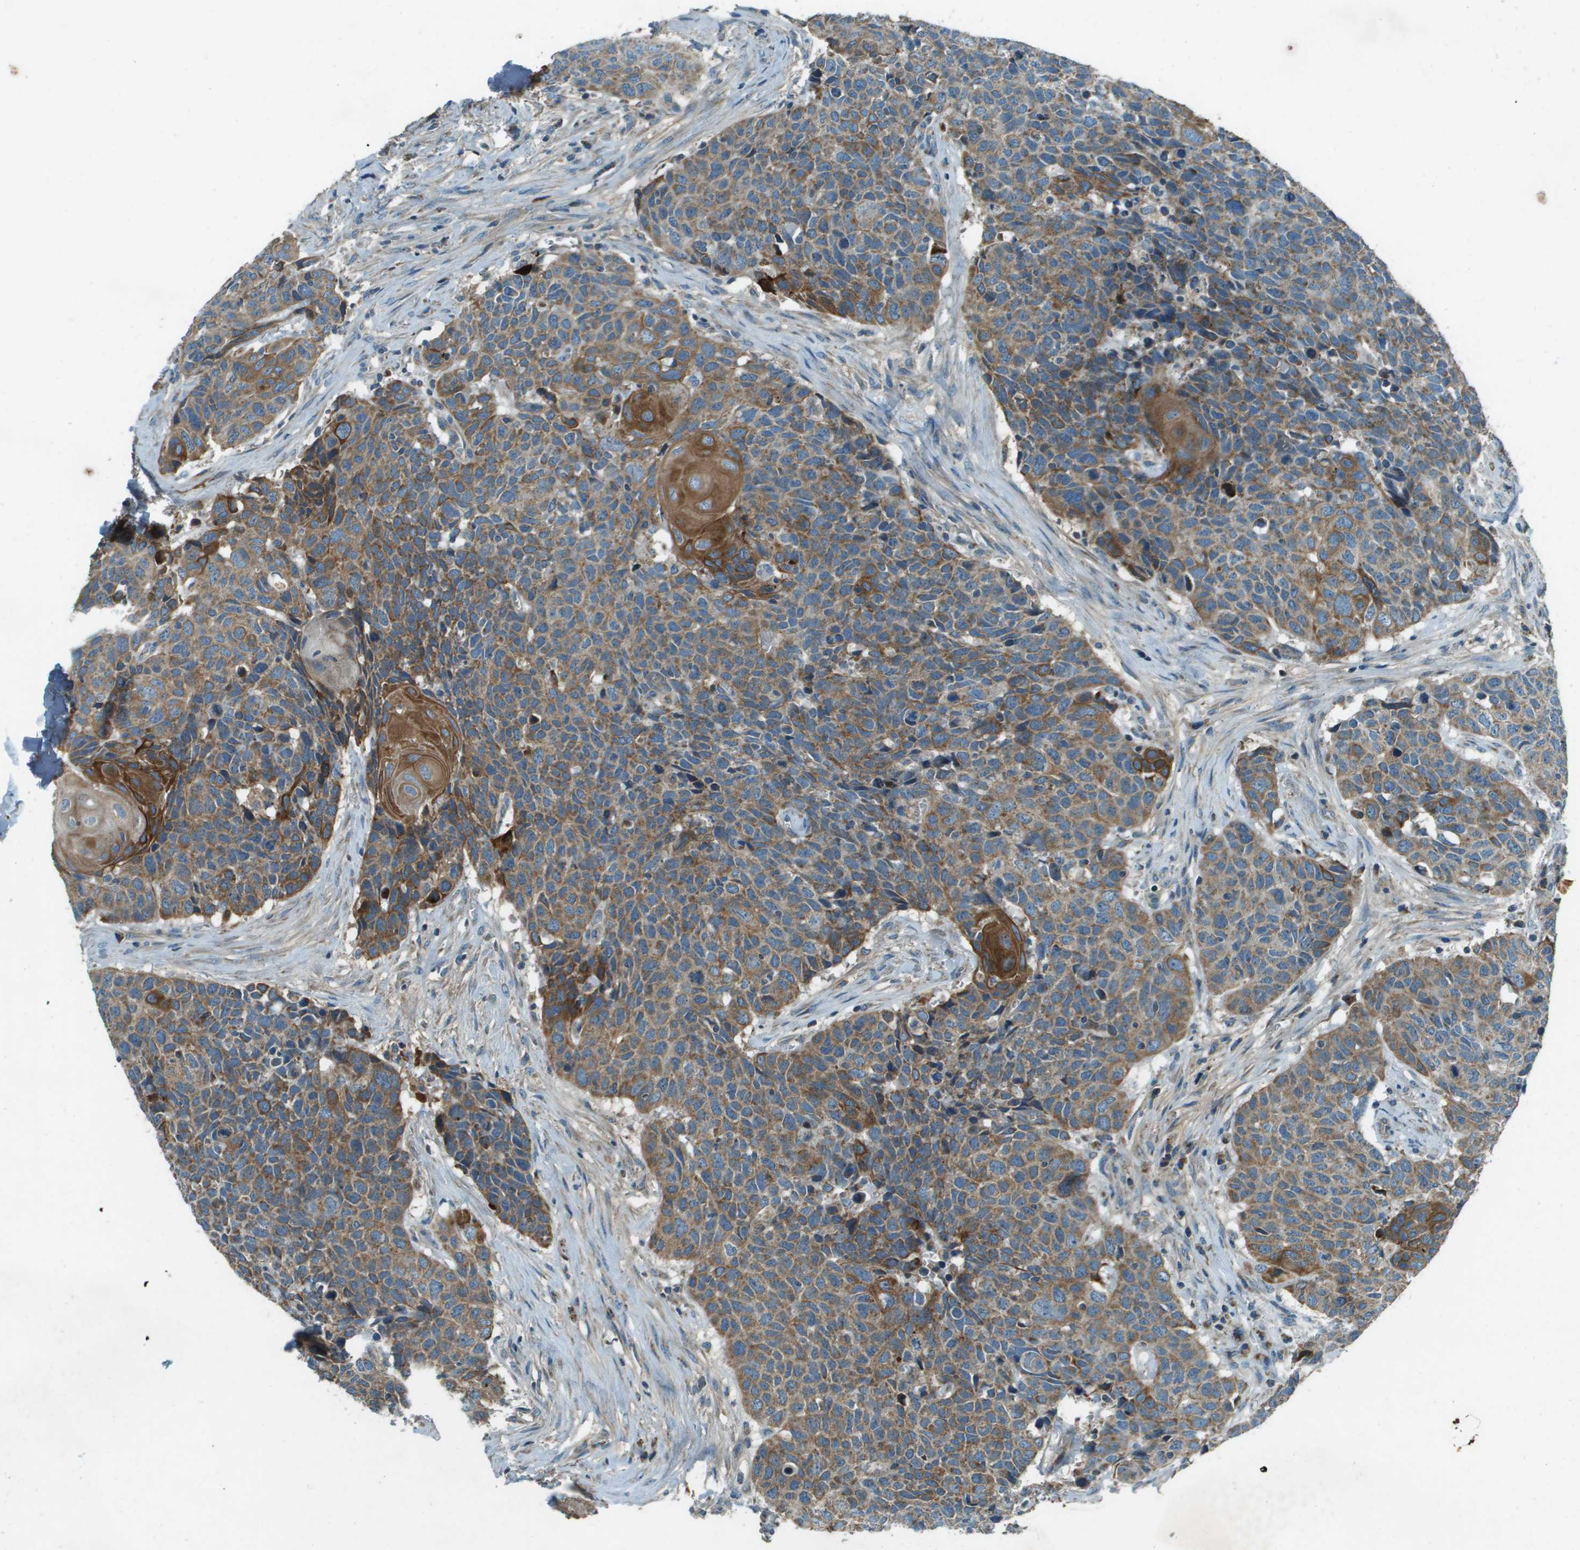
{"staining": {"intensity": "moderate", "quantity": ">75%", "location": "cytoplasmic/membranous"}, "tissue": "head and neck cancer", "cell_type": "Tumor cells", "image_type": "cancer", "snomed": [{"axis": "morphology", "description": "Squamous cell carcinoma, NOS"}, {"axis": "topography", "description": "Head-Neck"}], "caption": "DAB immunohistochemical staining of head and neck cancer (squamous cell carcinoma) exhibits moderate cytoplasmic/membranous protein staining in about >75% of tumor cells. (brown staining indicates protein expression, while blue staining denotes nuclei).", "gene": "MIGA1", "patient": {"sex": "male", "age": 66}}